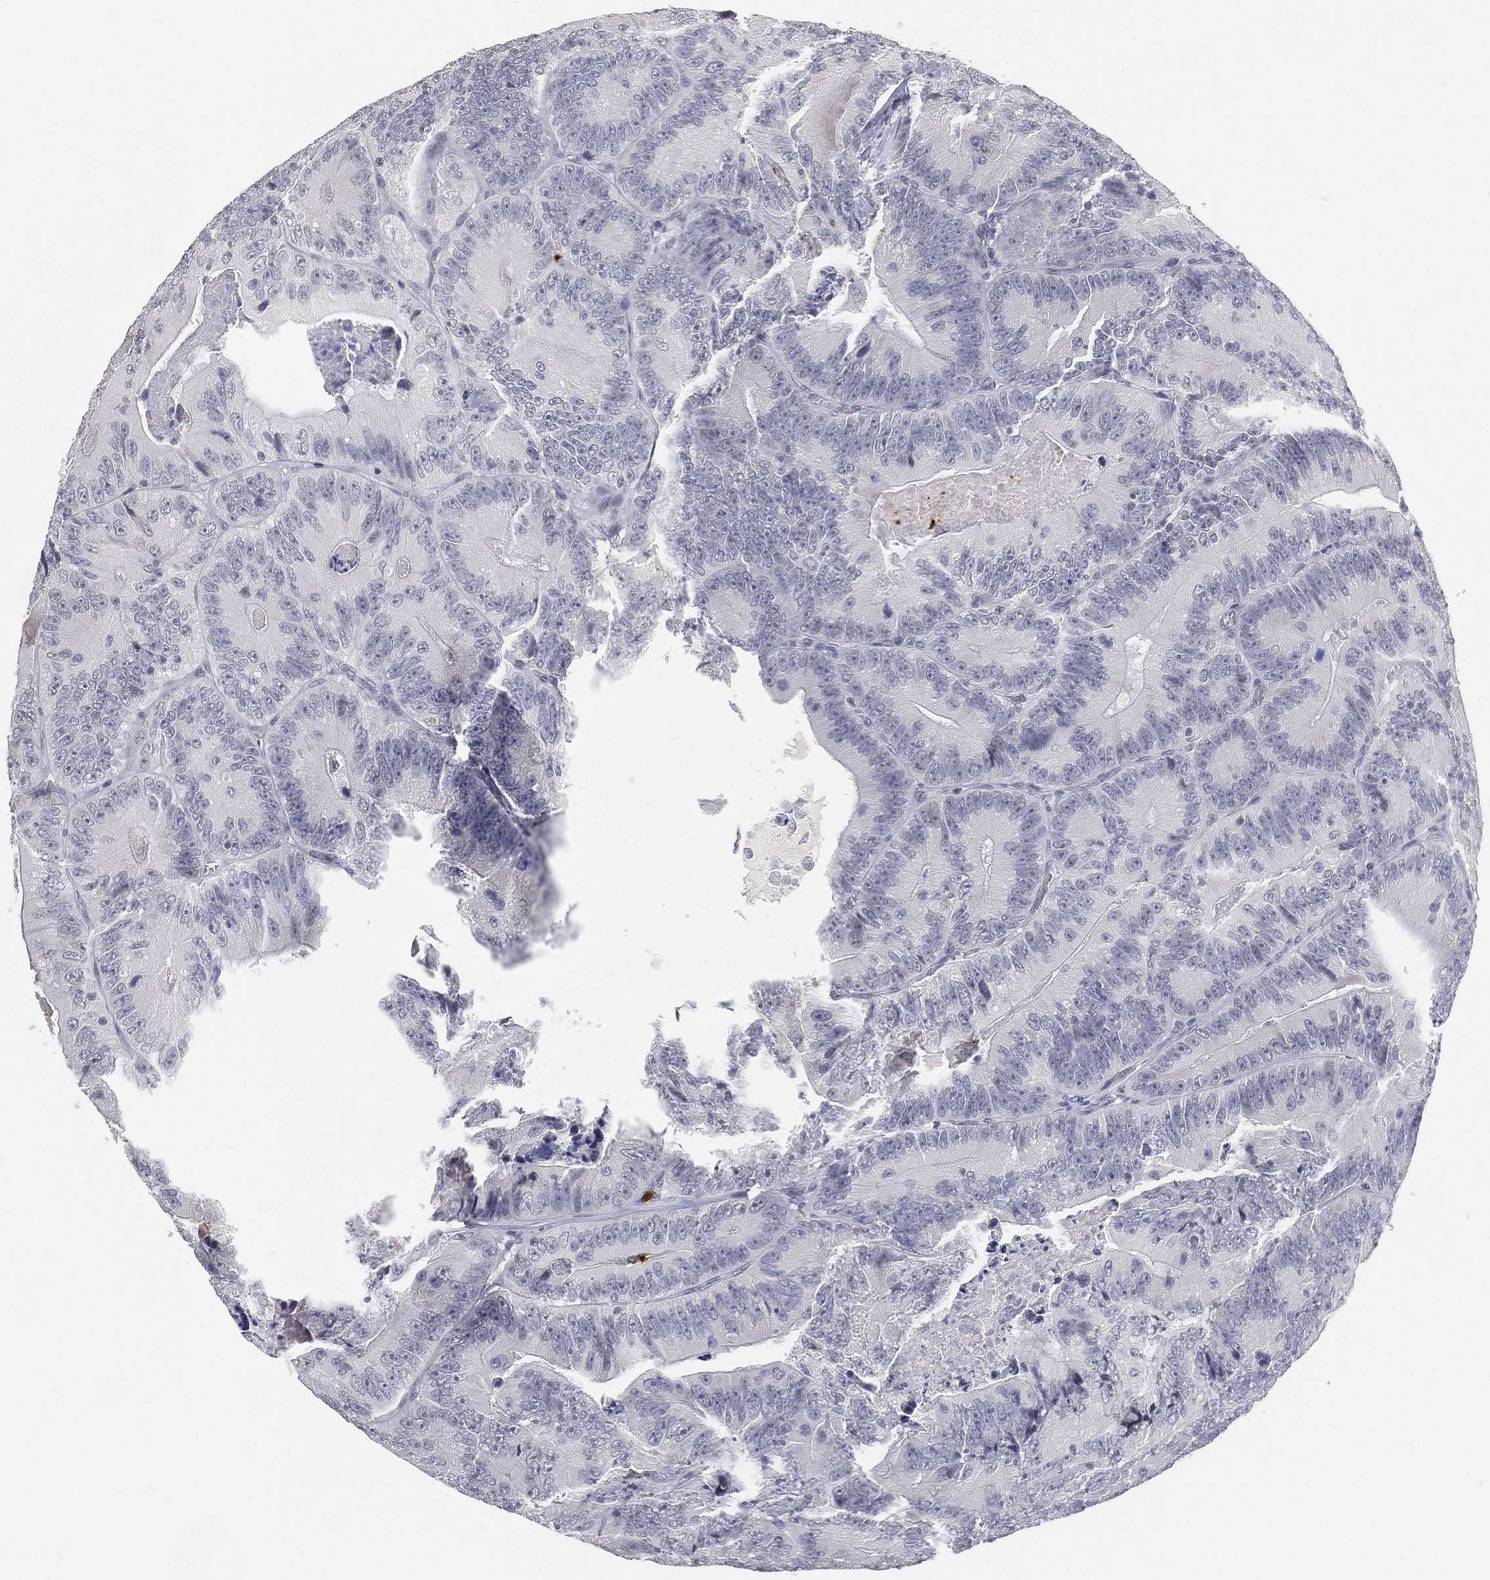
{"staining": {"intensity": "negative", "quantity": "none", "location": "none"}, "tissue": "colorectal cancer", "cell_type": "Tumor cells", "image_type": "cancer", "snomed": [{"axis": "morphology", "description": "Adenocarcinoma, NOS"}, {"axis": "topography", "description": "Colon"}], "caption": "Immunohistochemistry (IHC) micrograph of human colorectal cancer stained for a protein (brown), which demonstrates no expression in tumor cells.", "gene": "ARG1", "patient": {"sex": "female", "age": 86}}